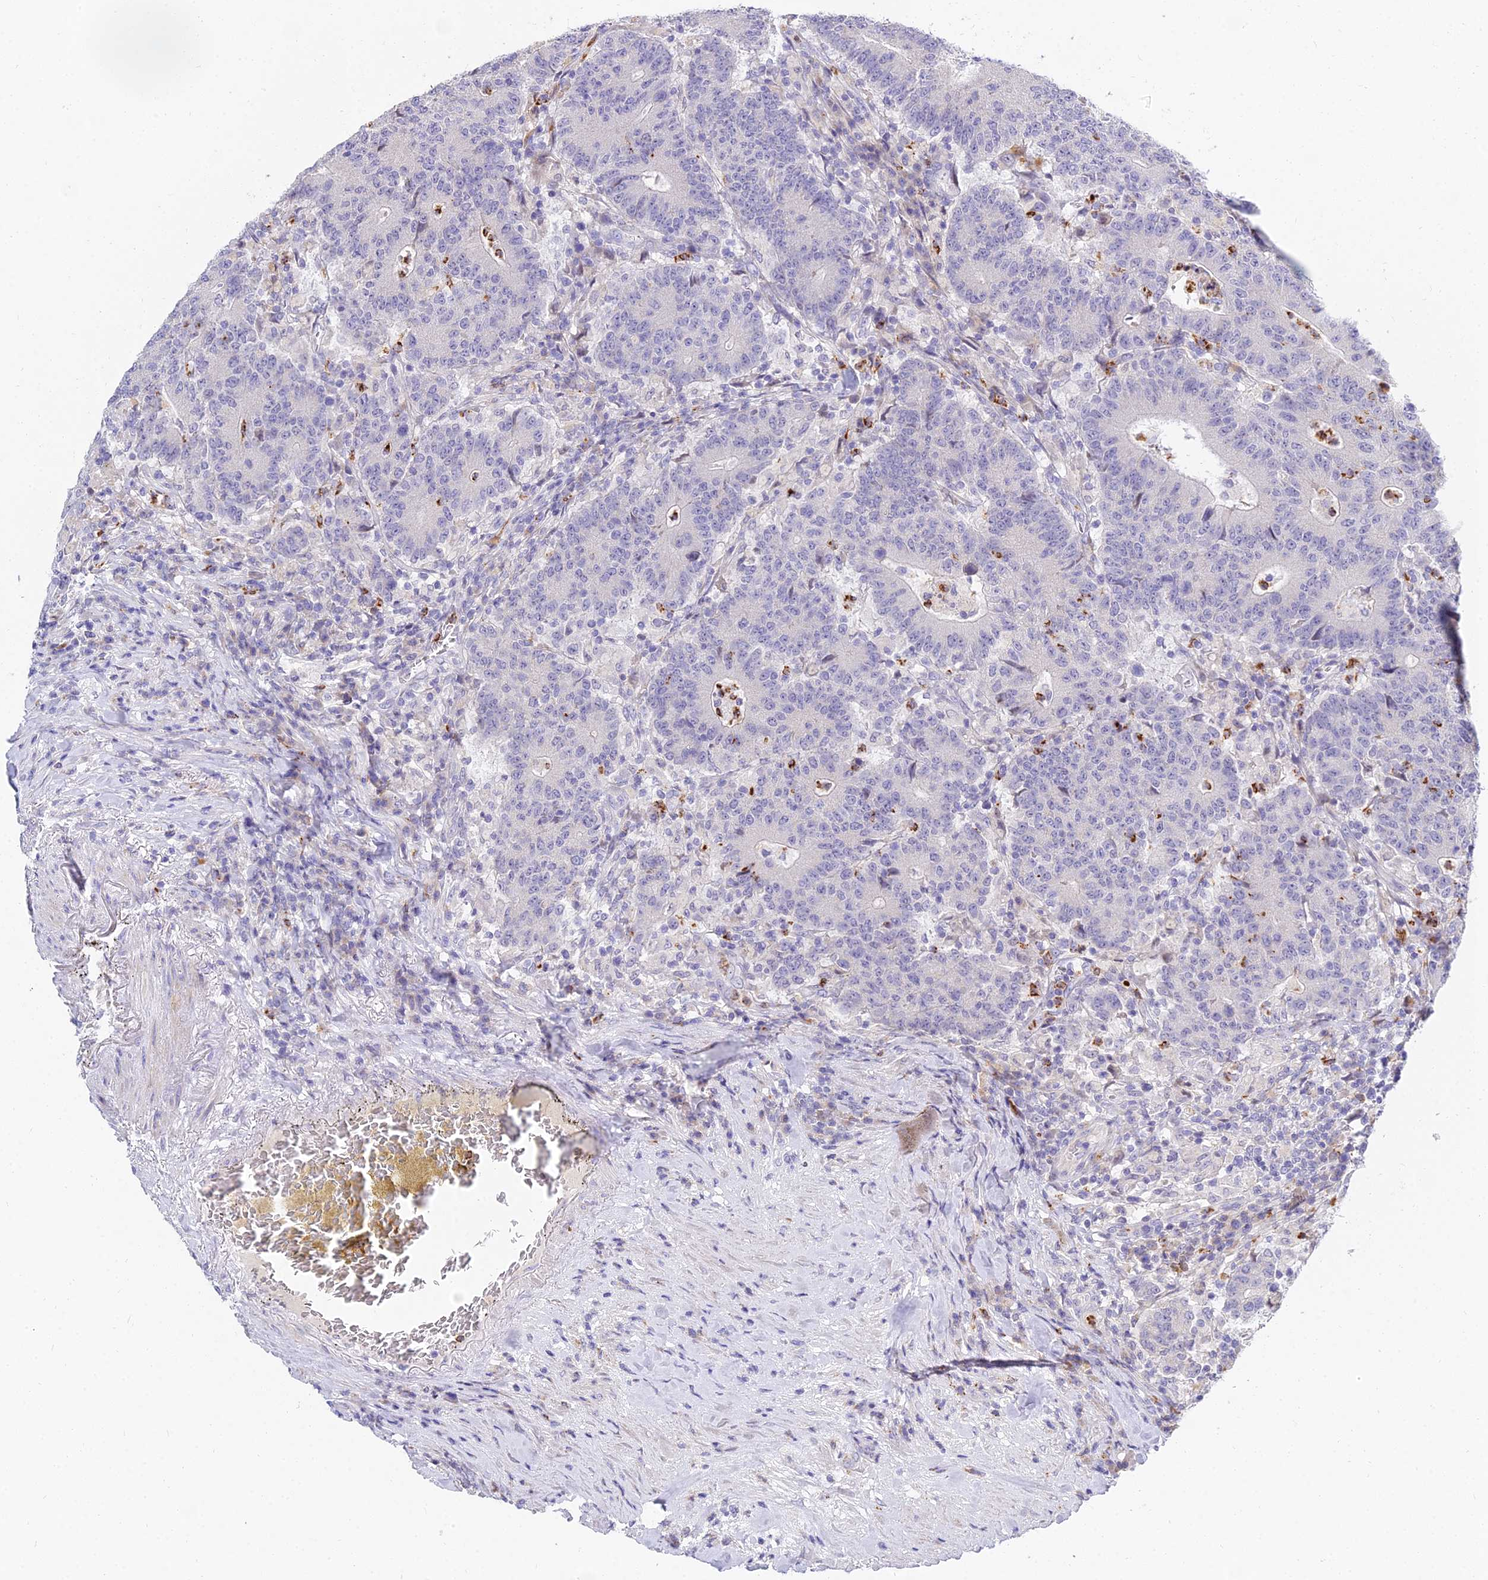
{"staining": {"intensity": "negative", "quantity": "none", "location": "none"}, "tissue": "colorectal cancer", "cell_type": "Tumor cells", "image_type": "cancer", "snomed": [{"axis": "morphology", "description": "Adenocarcinoma, NOS"}, {"axis": "topography", "description": "Colon"}], "caption": "The histopathology image exhibits no significant expression in tumor cells of colorectal cancer (adenocarcinoma).", "gene": "VWC2L", "patient": {"sex": "female", "age": 75}}